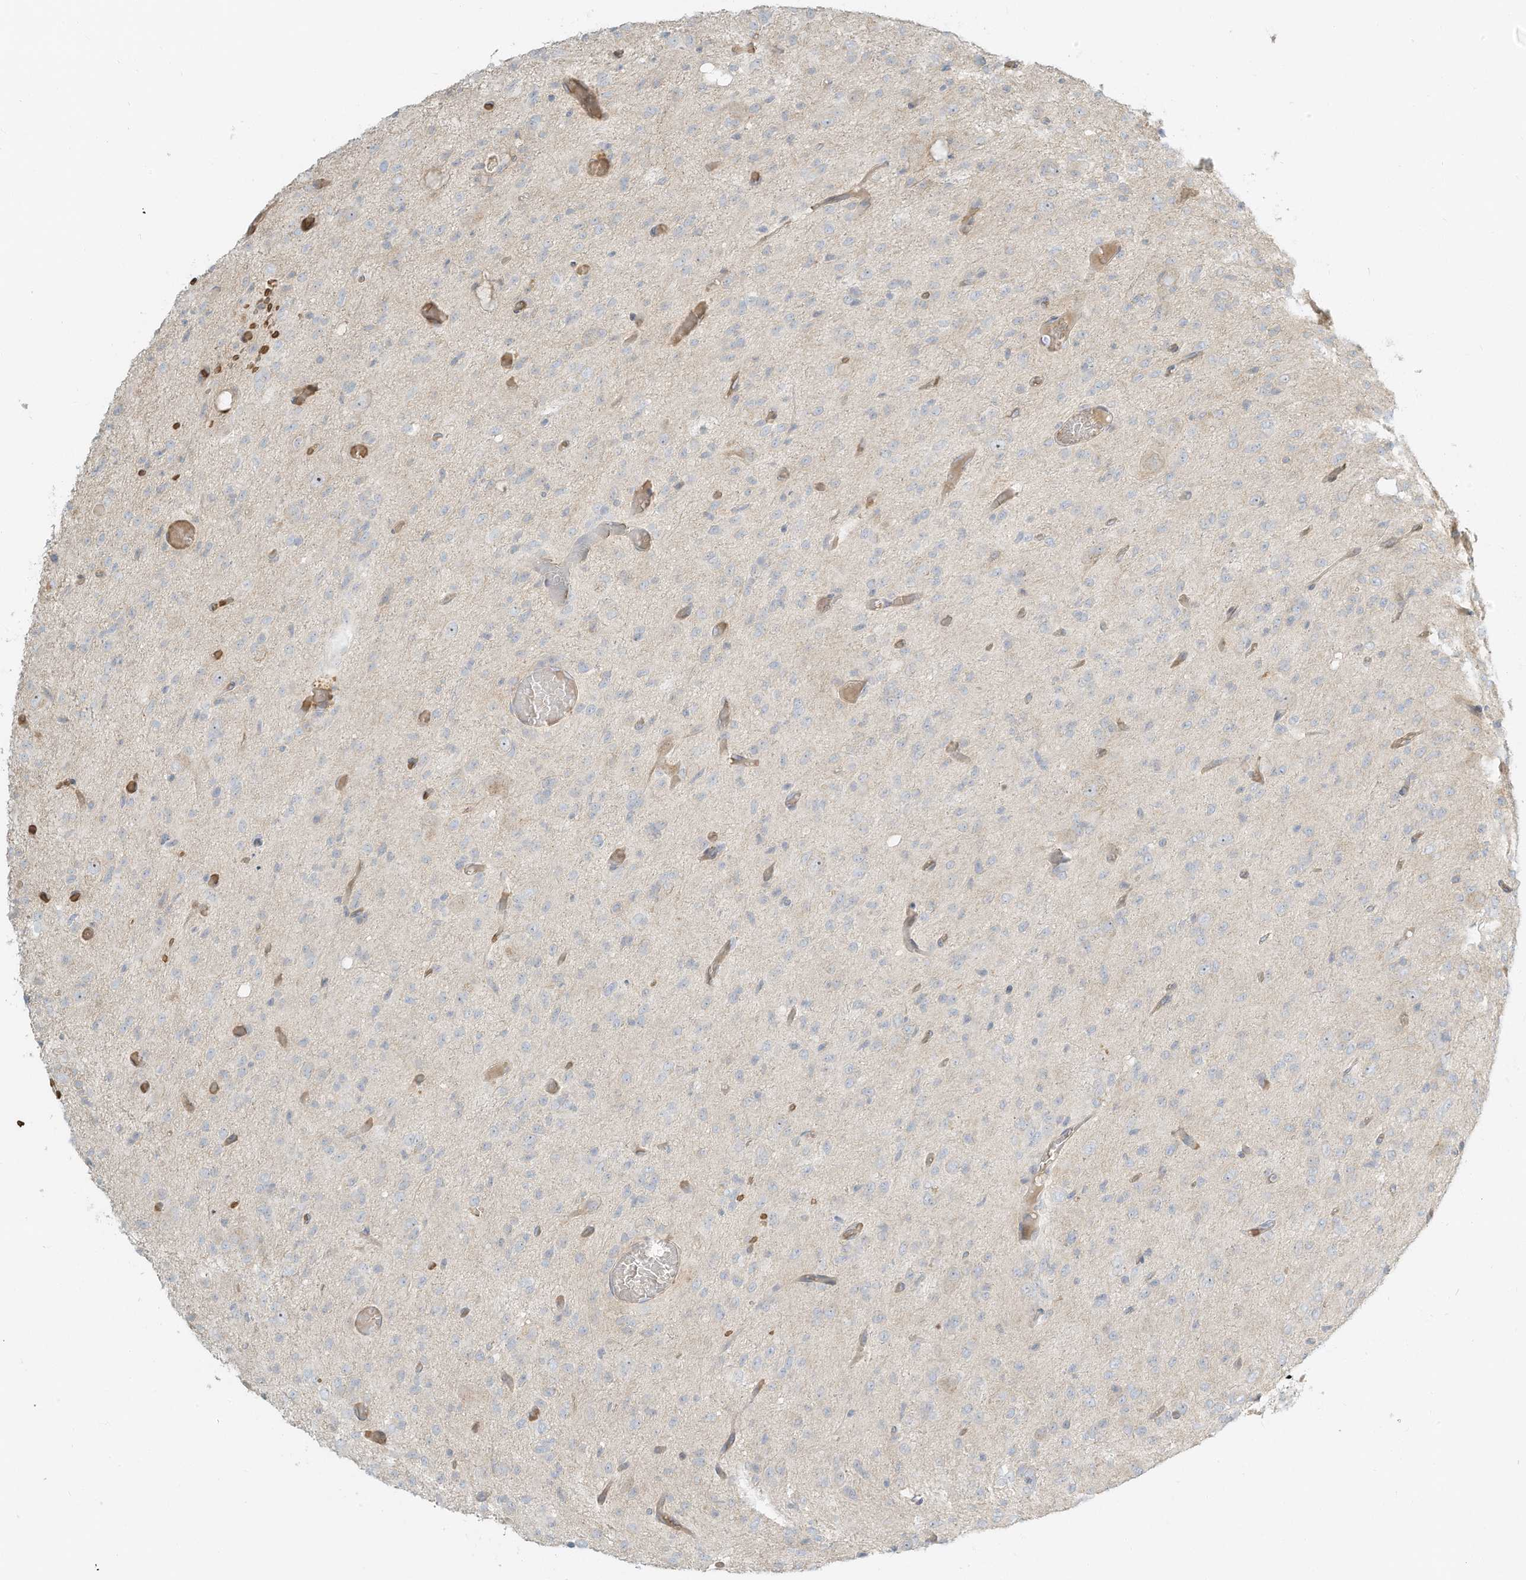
{"staining": {"intensity": "negative", "quantity": "none", "location": "none"}, "tissue": "glioma", "cell_type": "Tumor cells", "image_type": "cancer", "snomed": [{"axis": "morphology", "description": "Glioma, malignant, High grade"}, {"axis": "topography", "description": "Brain"}], "caption": "Tumor cells show no significant positivity in high-grade glioma (malignant).", "gene": "OFD1", "patient": {"sex": "female", "age": 59}}